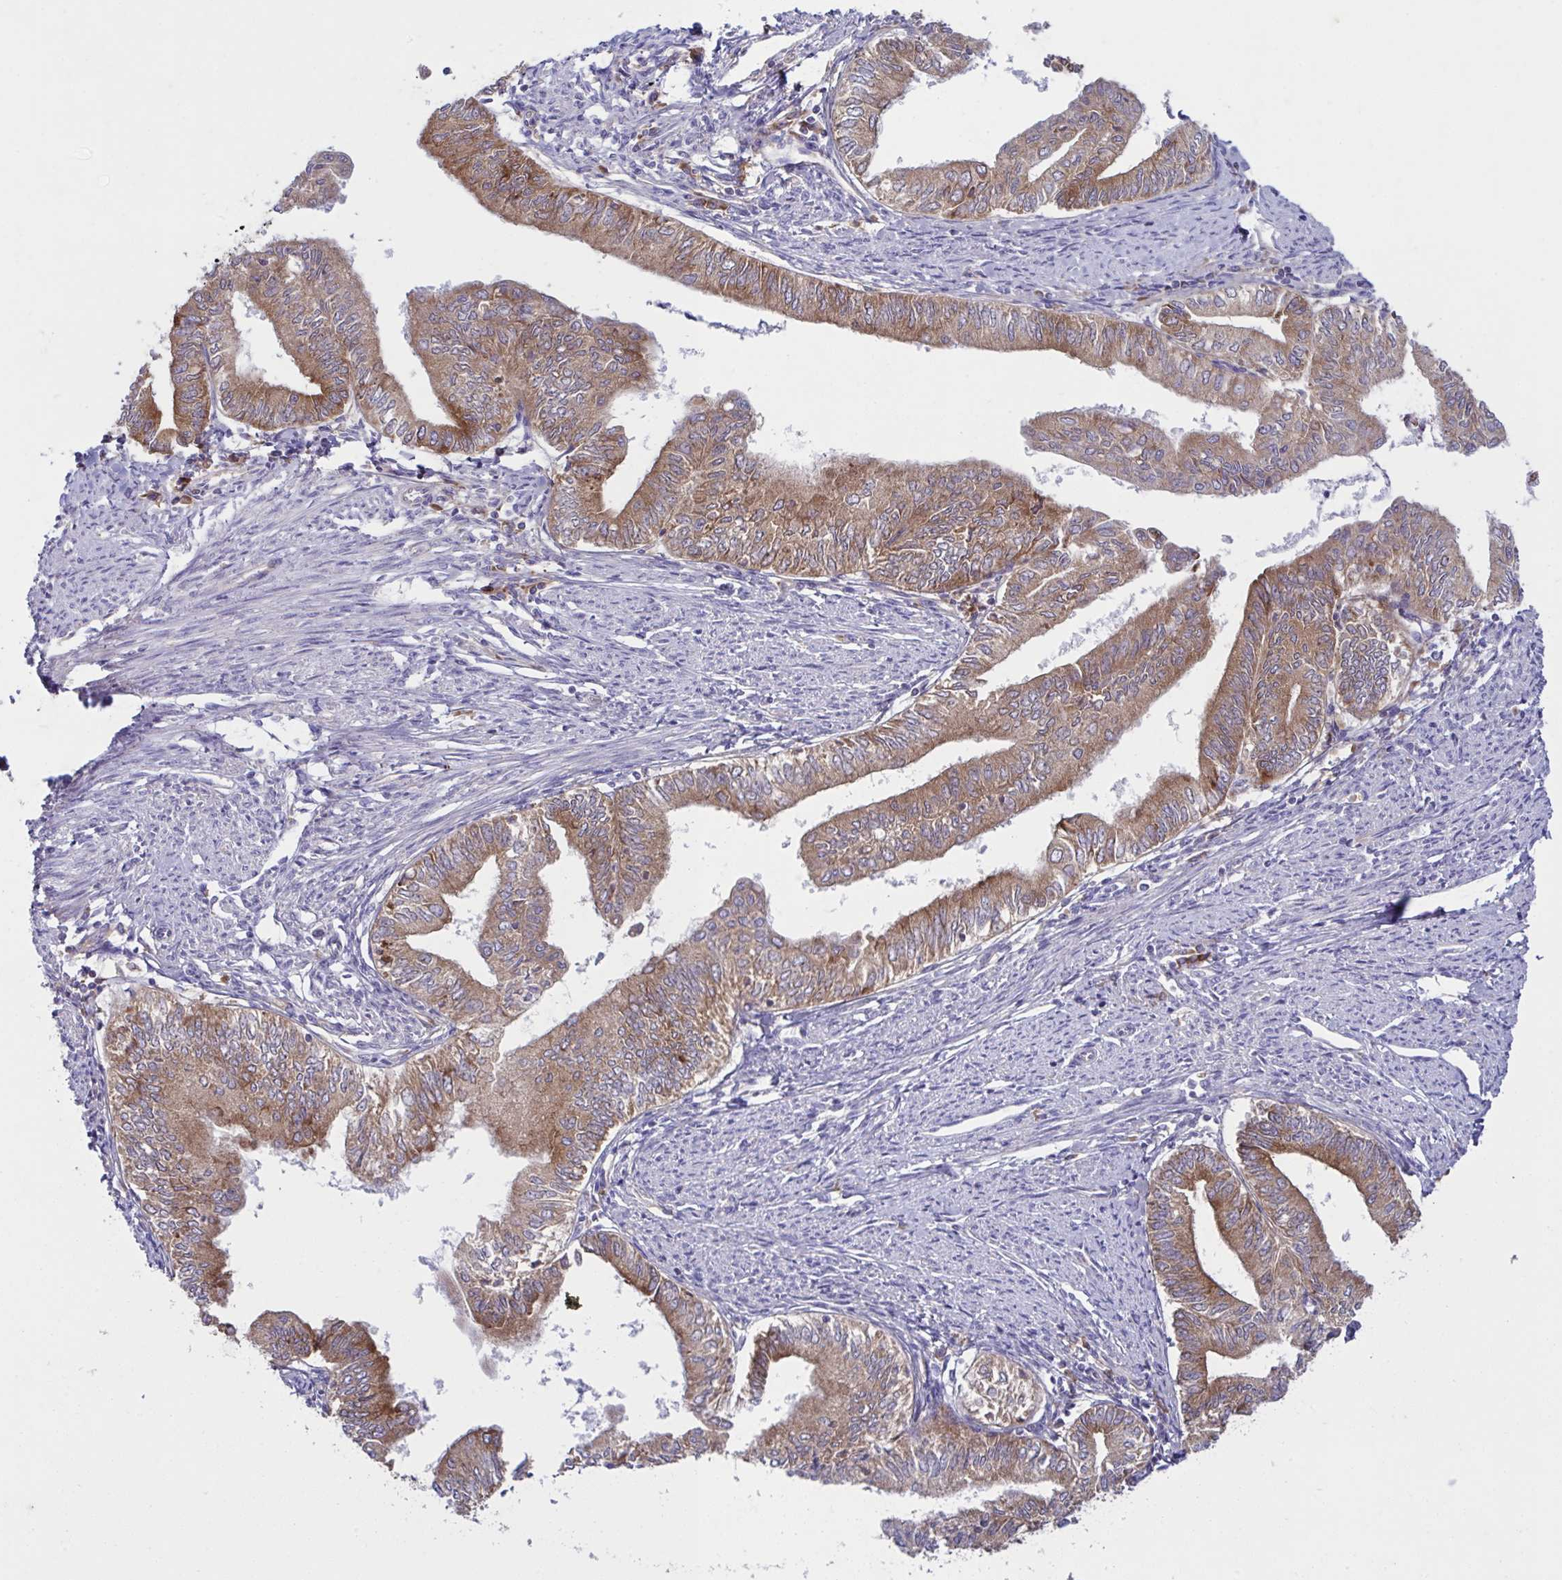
{"staining": {"intensity": "moderate", "quantity": ">75%", "location": "cytoplasmic/membranous"}, "tissue": "endometrial cancer", "cell_type": "Tumor cells", "image_type": "cancer", "snomed": [{"axis": "morphology", "description": "Adenocarcinoma, NOS"}, {"axis": "topography", "description": "Endometrium"}], "caption": "Adenocarcinoma (endometrial) tissue demonstrates moderate cytoplasmic/membranous staining in approximately >75% of tumor cells (IHC, brightfield microscopy, high magnification).", "gene": "FAU", "patient": {"sex": "female", "age": 66}}